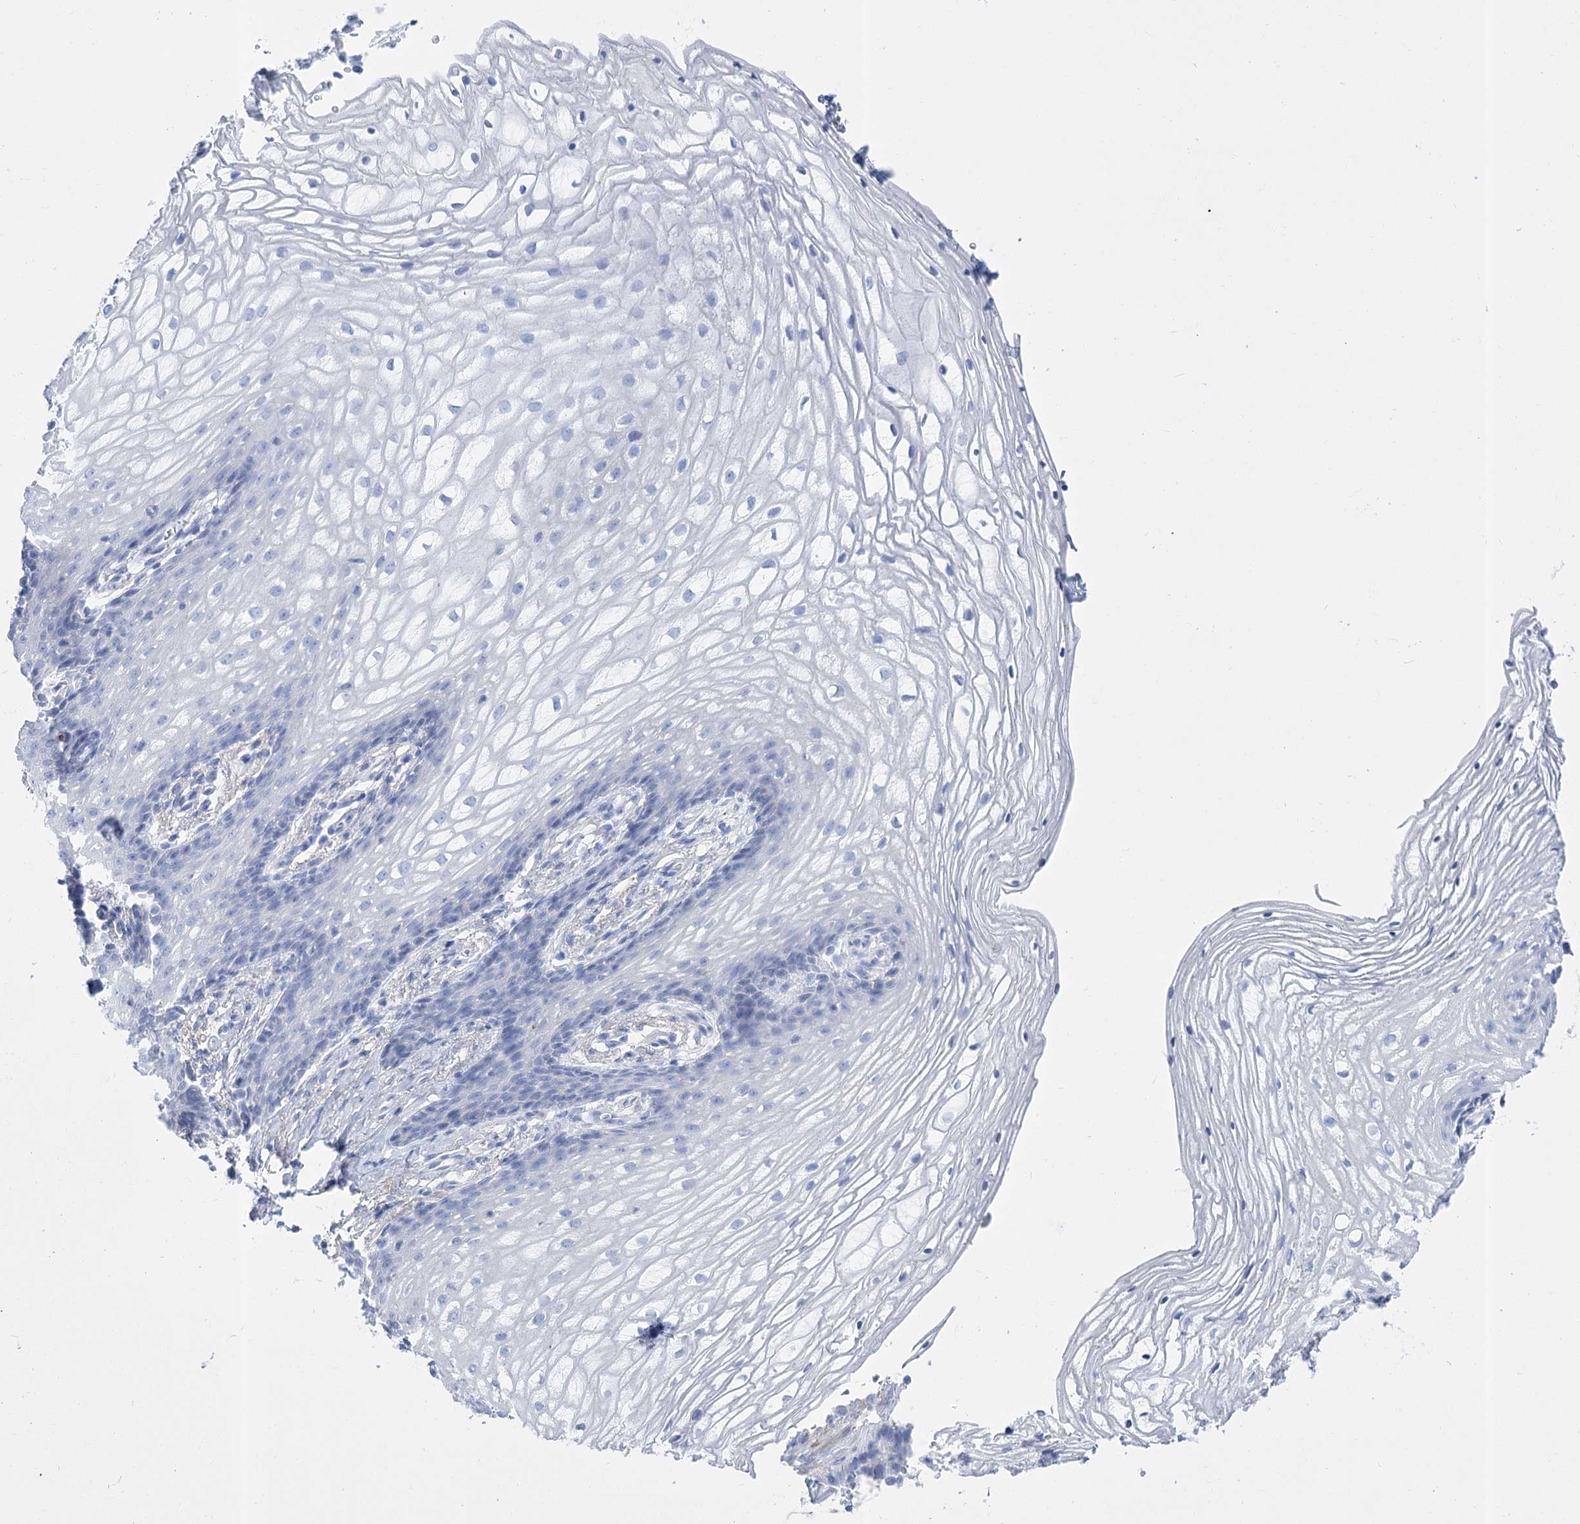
{"staining": {"intensity": "negative", "quantity": "none", "location": "none"}, "tissue": "vagina", "cell_type": "Squamous epithelial cells", "image_type": "normal", "snomed": [{"axis": "morphology", "description": "Normal tissue, NOS"}, {"axis": "topography", "description": "Vagina"}], "caption": "Immunohistochemical staining of normal vagina reveals no significant expression in squamous epithelial cells.", "gene": "PCDHA1", "patient": {"sex": "female", "age": 60}}